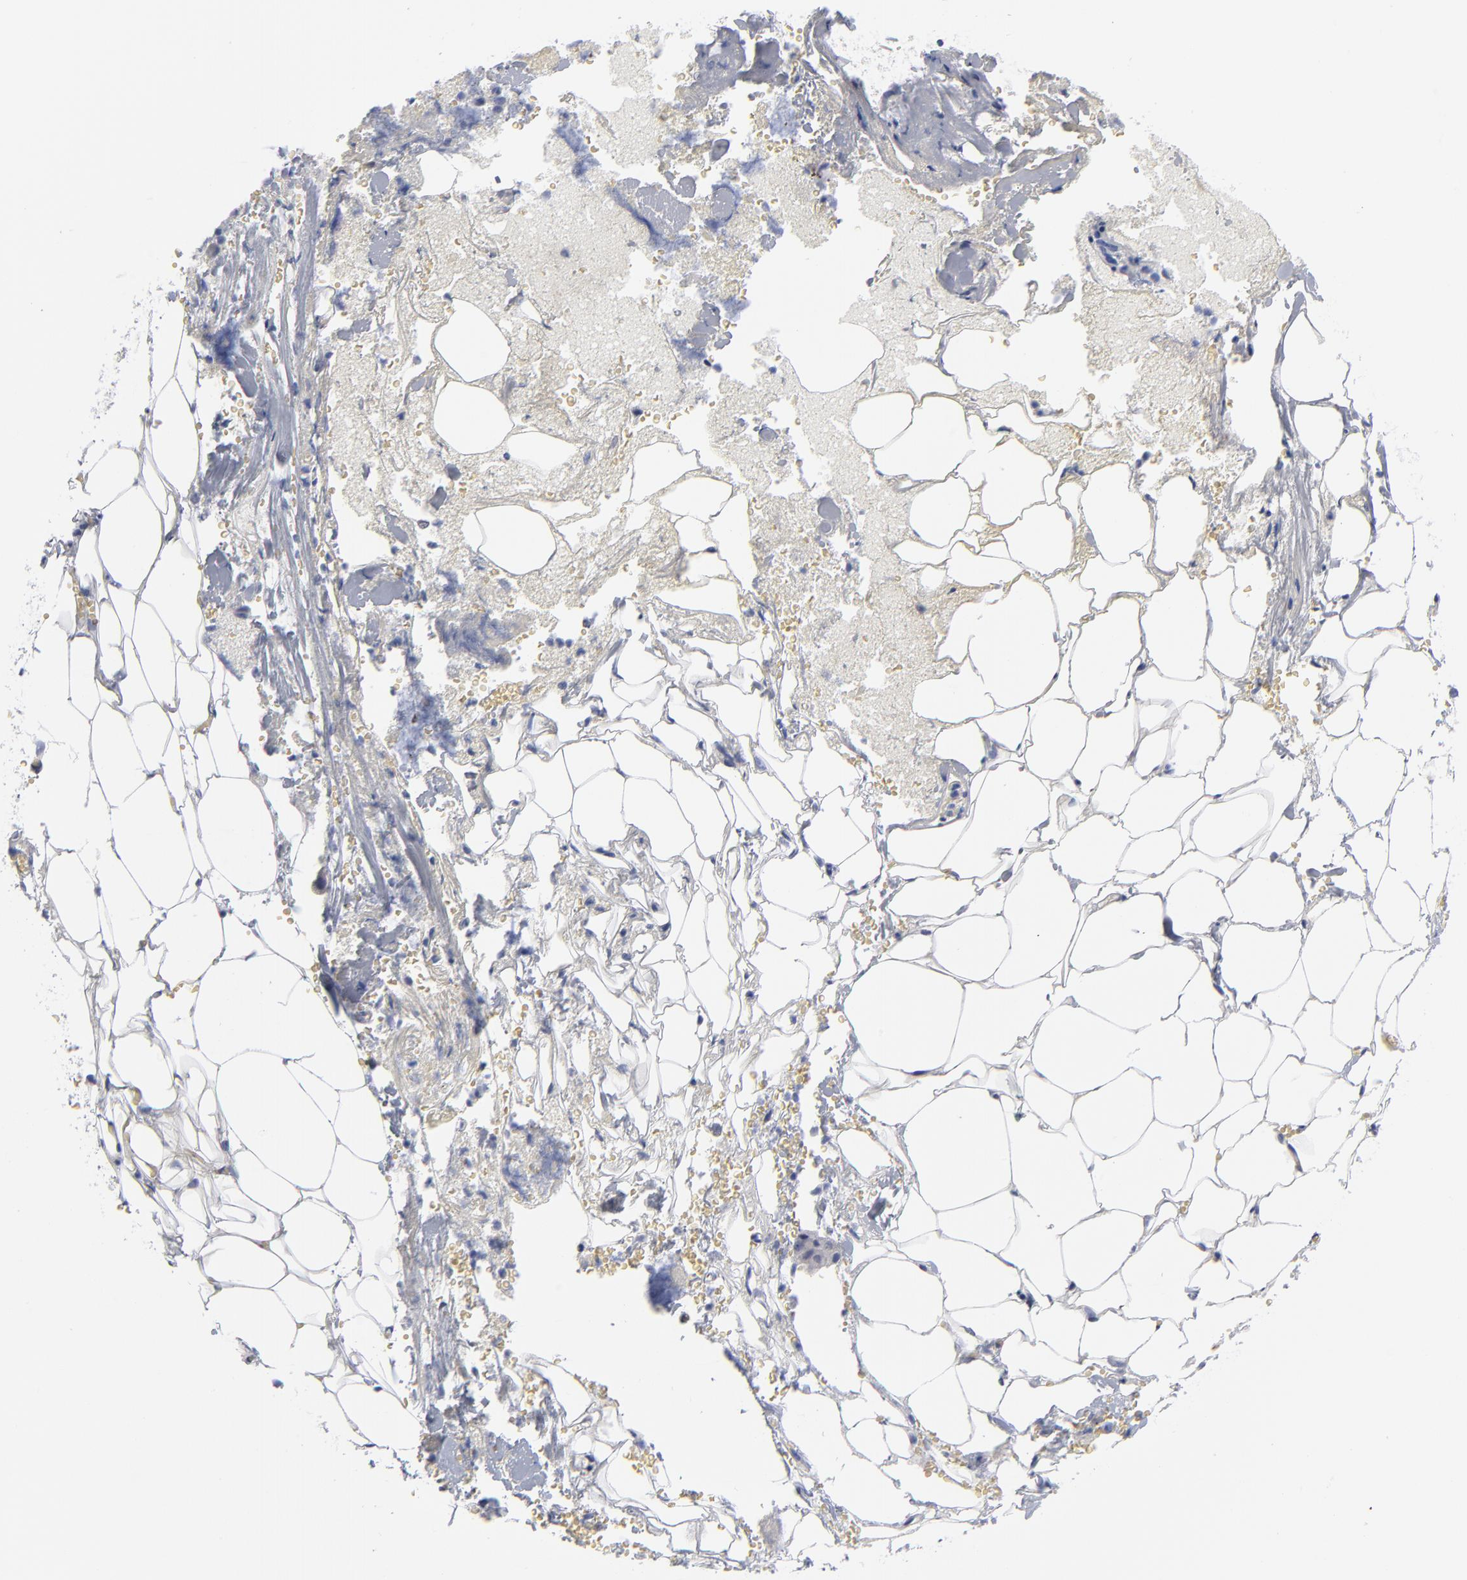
{"staining": {"intensity": "negative", "quantity": "none", "location": "none"}, "tissue": "adrenal gland", "cell_type": "Glandular cells", "image_type": "normal", "snomed": [{"axis": "morphology", "description": "Normal tissue, NOS"}, {"axis": "topography", "description": "Adrenal gland"}], "caption": "This is an immunohistochemistry photomicrograph of unremarkable human adrenal gland. There is no expression in glandular cells.", "gene": "ACY1", "patient": {"sex": "female", "age": 71}}